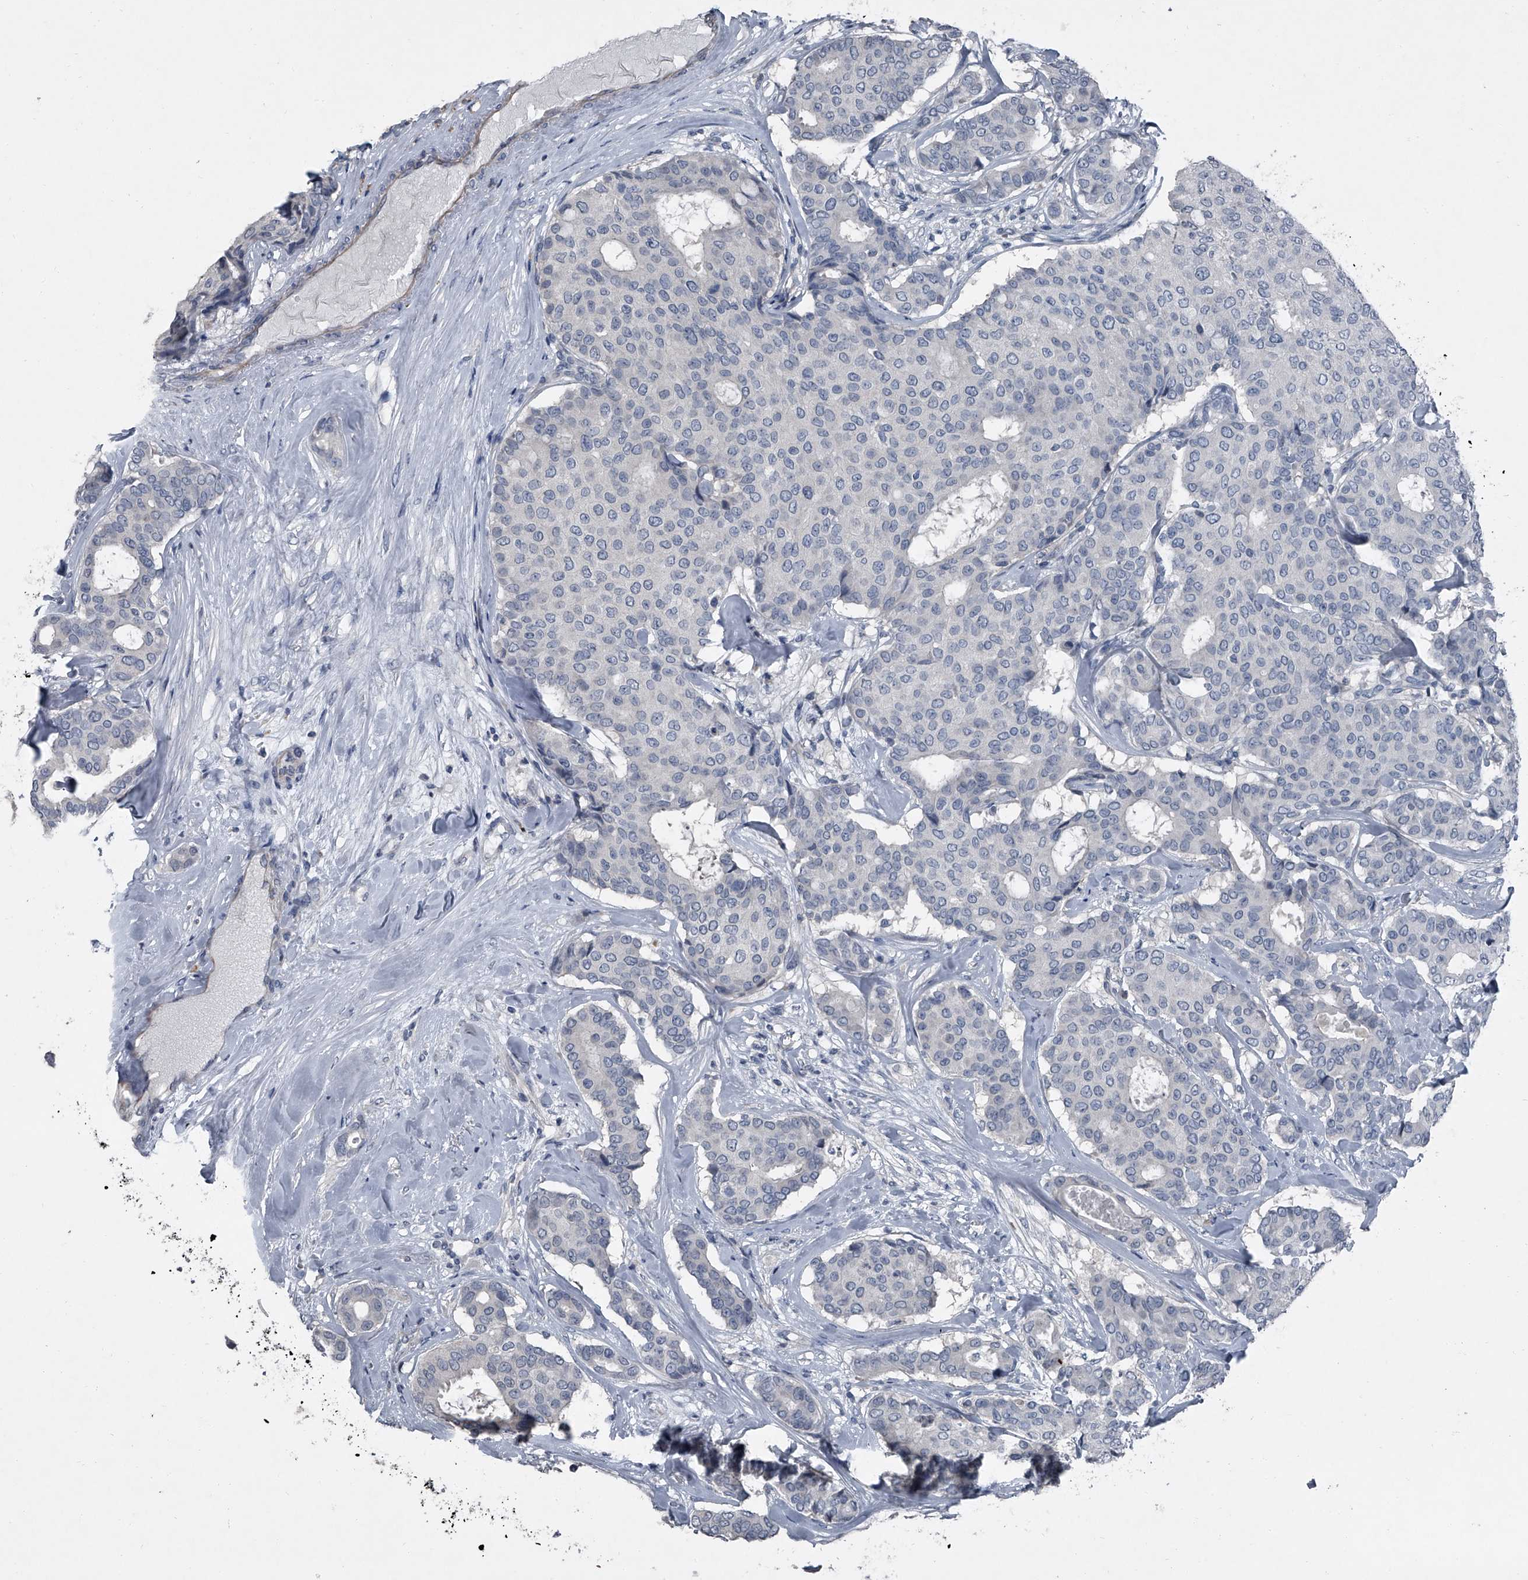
{"staining": {"intensity": "negative", "quantity": "none", "location": "none"}, "tissue": "breast cancer", "cell_type": "Tumor cells", "image_type": "cancer", "snomed": [{"axis": "morphology", "description": "Duct carcinoma"}, {"axis": "topography", "description": "Breast"}], "caption": "Tumor cells show no significant staining in breast intraductal carcinoma.", "gene": "HEPHL1", "patient": {"sex": "female", "age": 75}}